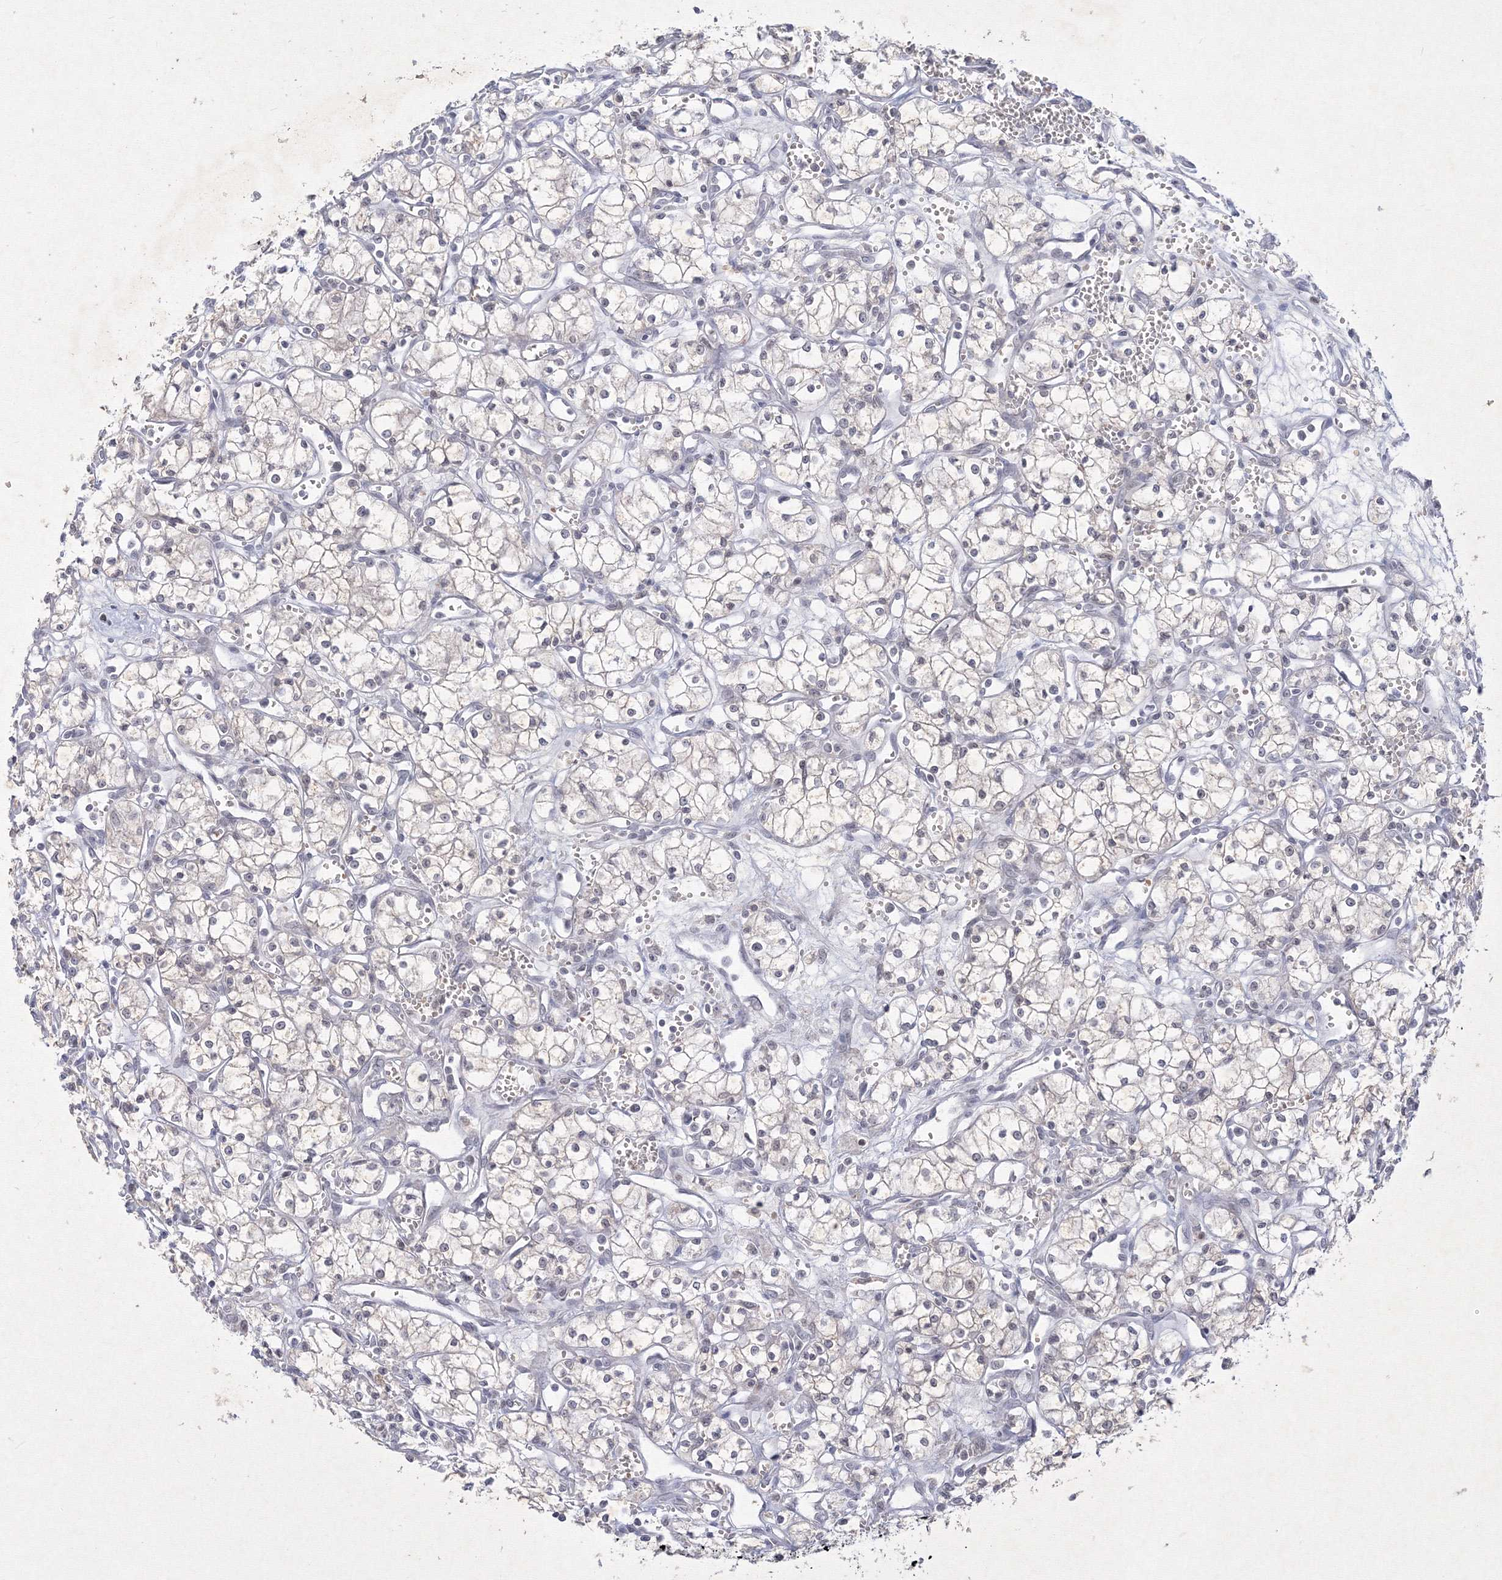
{"staining": {"intensity": "negative", "quantity": "none", "location": "none"}, "tissue": "renal cancer", "cell_type": "Tumor cells", "image_type": "cancer", "snomed": [{"axis": "morphology", "description": "Adenocarcinoma, NOS"}, {"axis": "topography", "description": "Kidney"}], "caption": "The immunohistochemistry image has no significant staining in tumor cells of renal cancer tissue.", "gene": "NXPE3", "patient": {"sex": "male", "age": 59}}